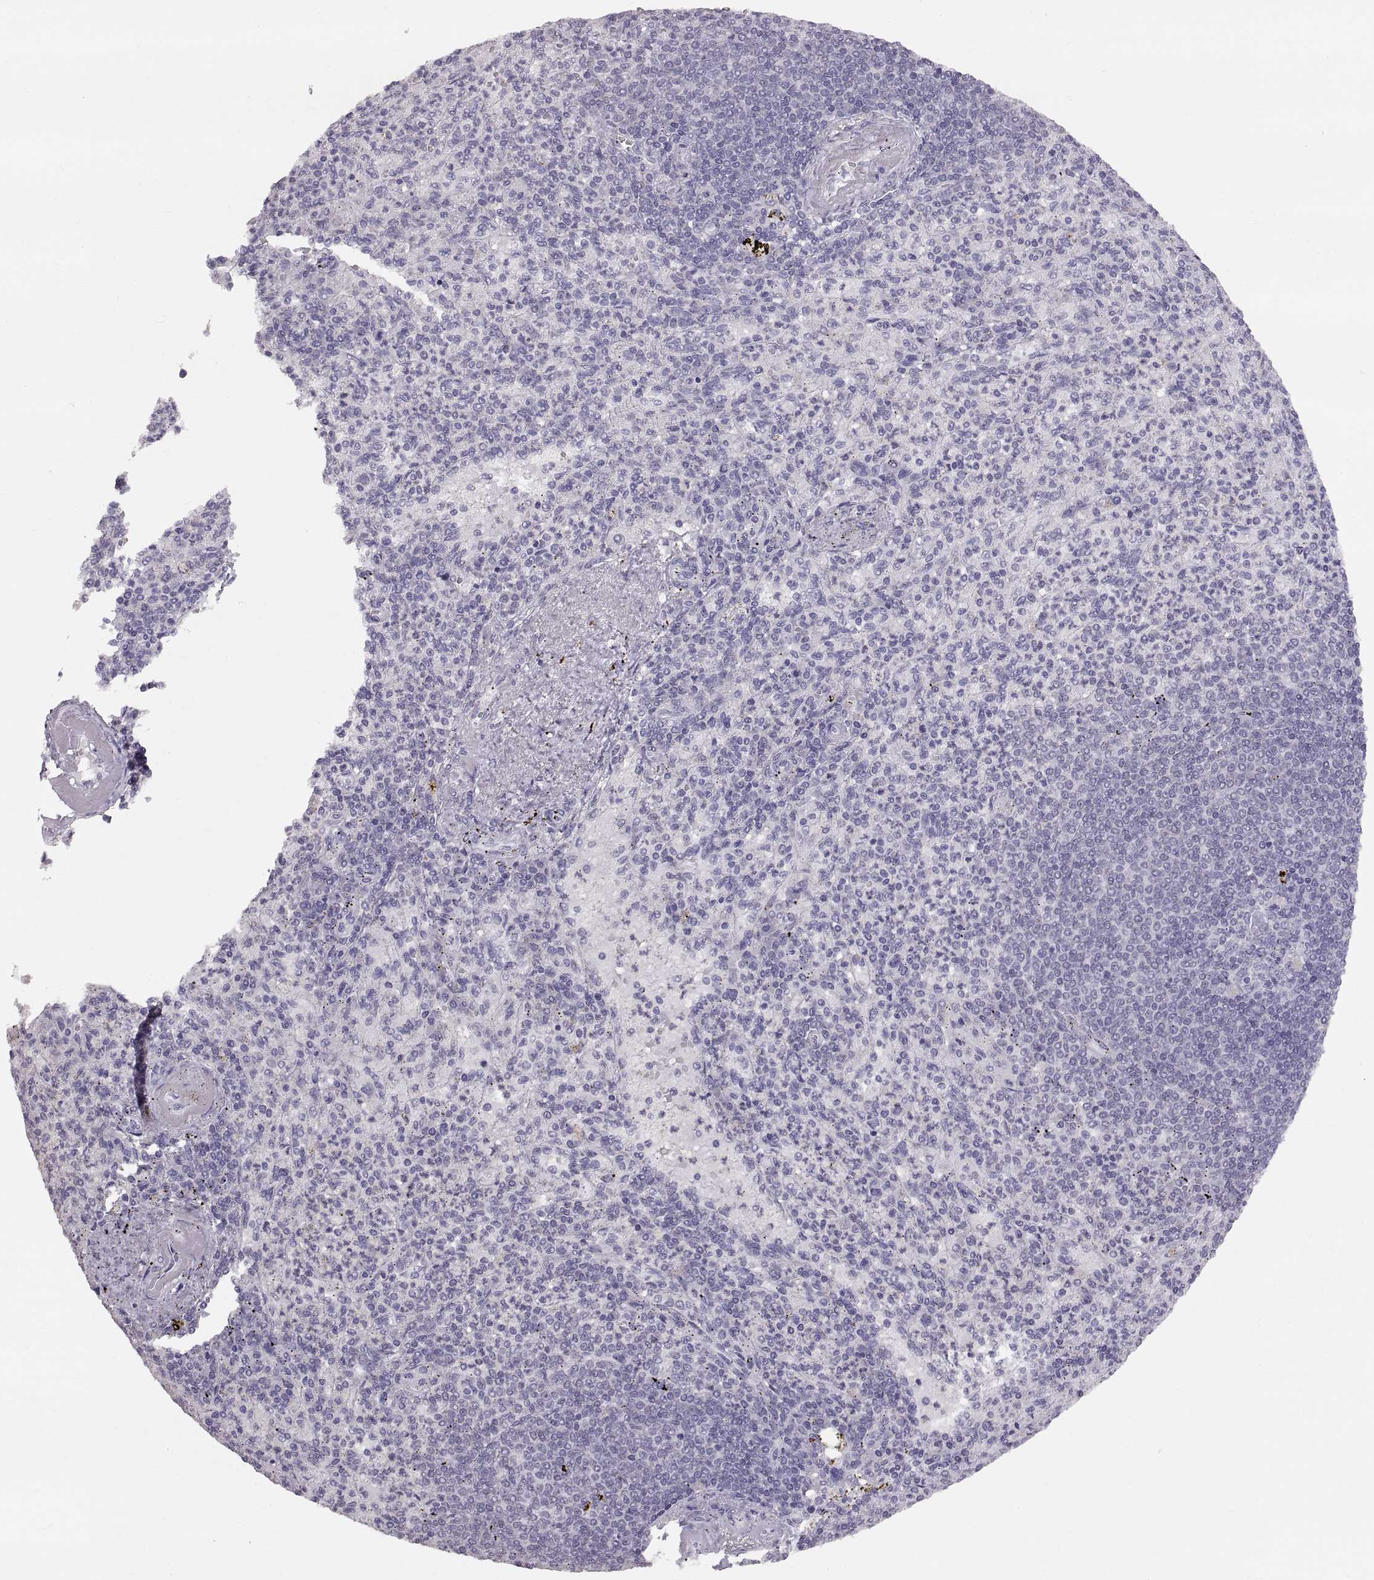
{"staining": {"intensity": "negative", "quantity": "none", "location": "none"}, "tissue": "spleen", "cell_type": "Cells in red pulp", "image_type": "normal", "snomed": [{"axis": "morphology", "description": "Normal tissue, NOS"}, {"axis": "topography", "description": "Spleen"}], "caption": "Spleen stained for a protein using immunohistochemistry reveals no positivity cells in red pulp.", "gene": "WBP2NL", "patient": {"sex": "female", "age": 74}}